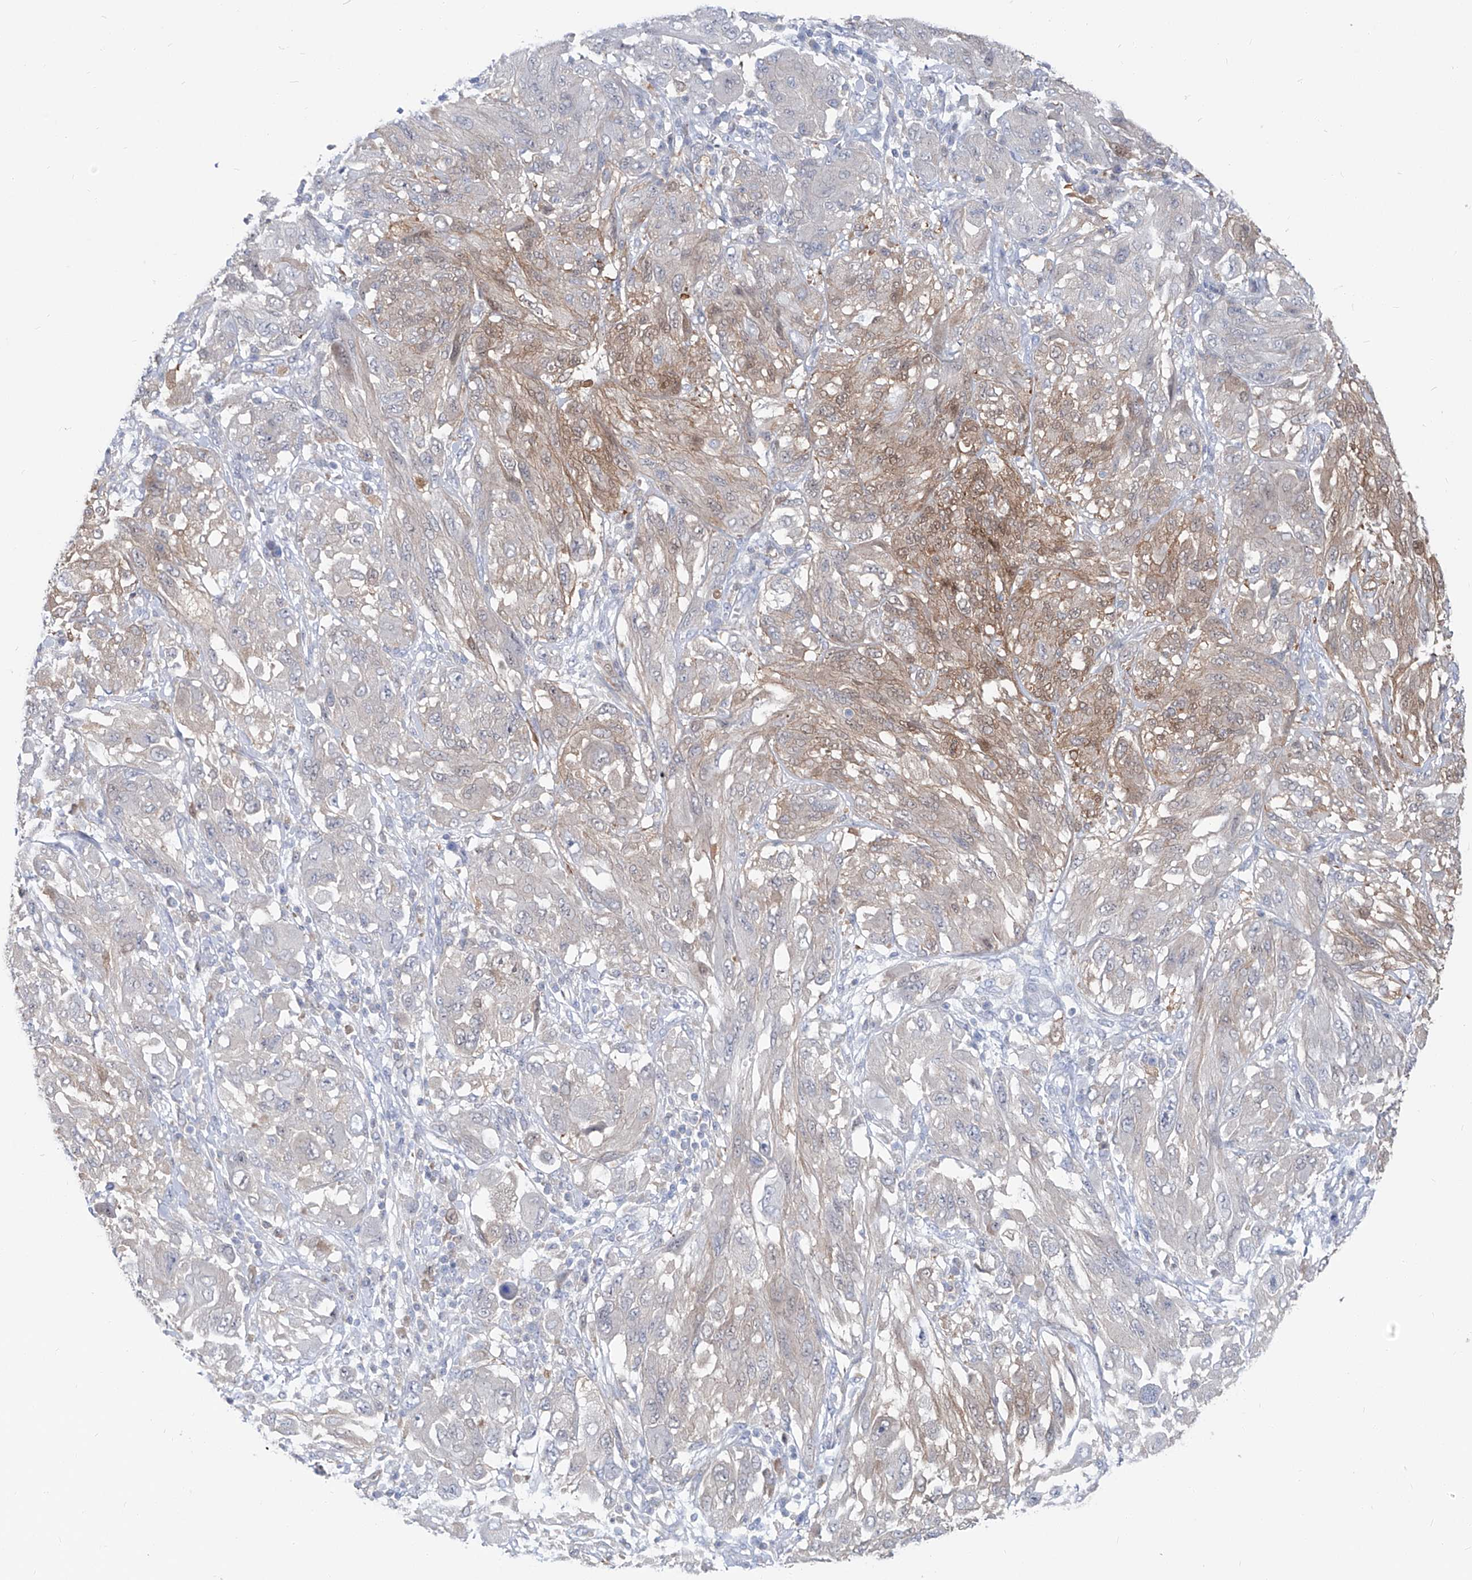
{"staining": {"intensity": "moderate", "quantity": "<25%", "location": "cytoplasmic/membranous"}, "tissue": "melanoma", "cell_type": "Tumor cells", "image_type": "cancer", "snomed": [{"axis": "morphology", "description": "Malignant melanoma, NOS"}, {"axis": "topography", "description": "Skin"}], "caption": "Malignant melanoma stained with IHC displays moderate cytoplasmic/membranous expression in about <25% of tumor cells.", "gene": "UFL1", "patient": {"sex": "female", "age": 91}}